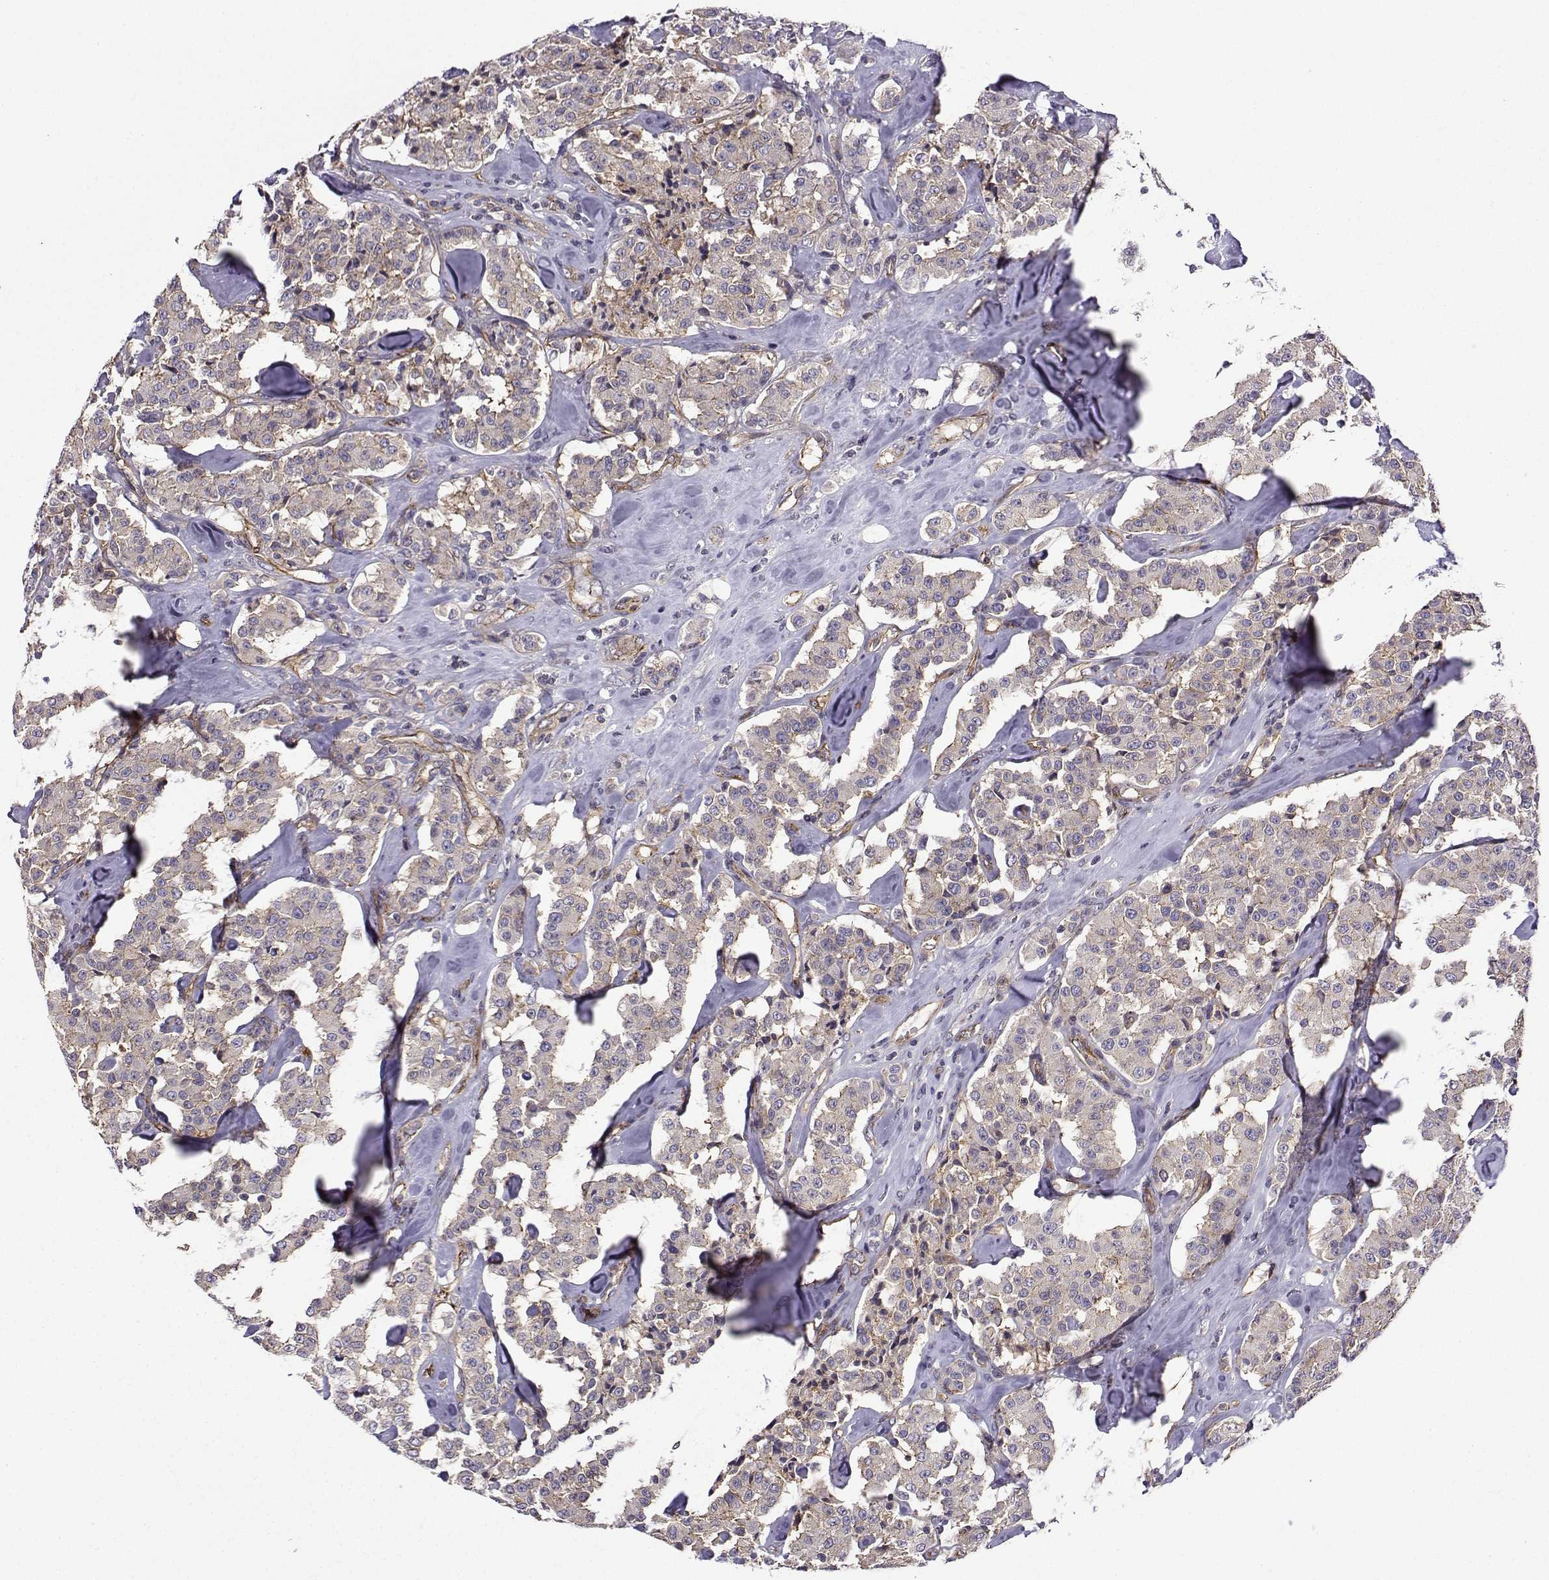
{"staining": {"intensity": "negative", "quantity": "none", "location": "none"}, "tissue": "carcinoid", "cell_type": "Tumor cells", "image_type": "cancer", "snomed": [{"axis": "morphology", "description": "Carcinoid, malignant, NOS"}, {"axis": "topography", "description": "Pancreas"}], "caption": "Tumor cells are negative for protein expression in human carcinoid.", "gene": "ITGB8", "patient": {"sex": "male", "age": 41}}